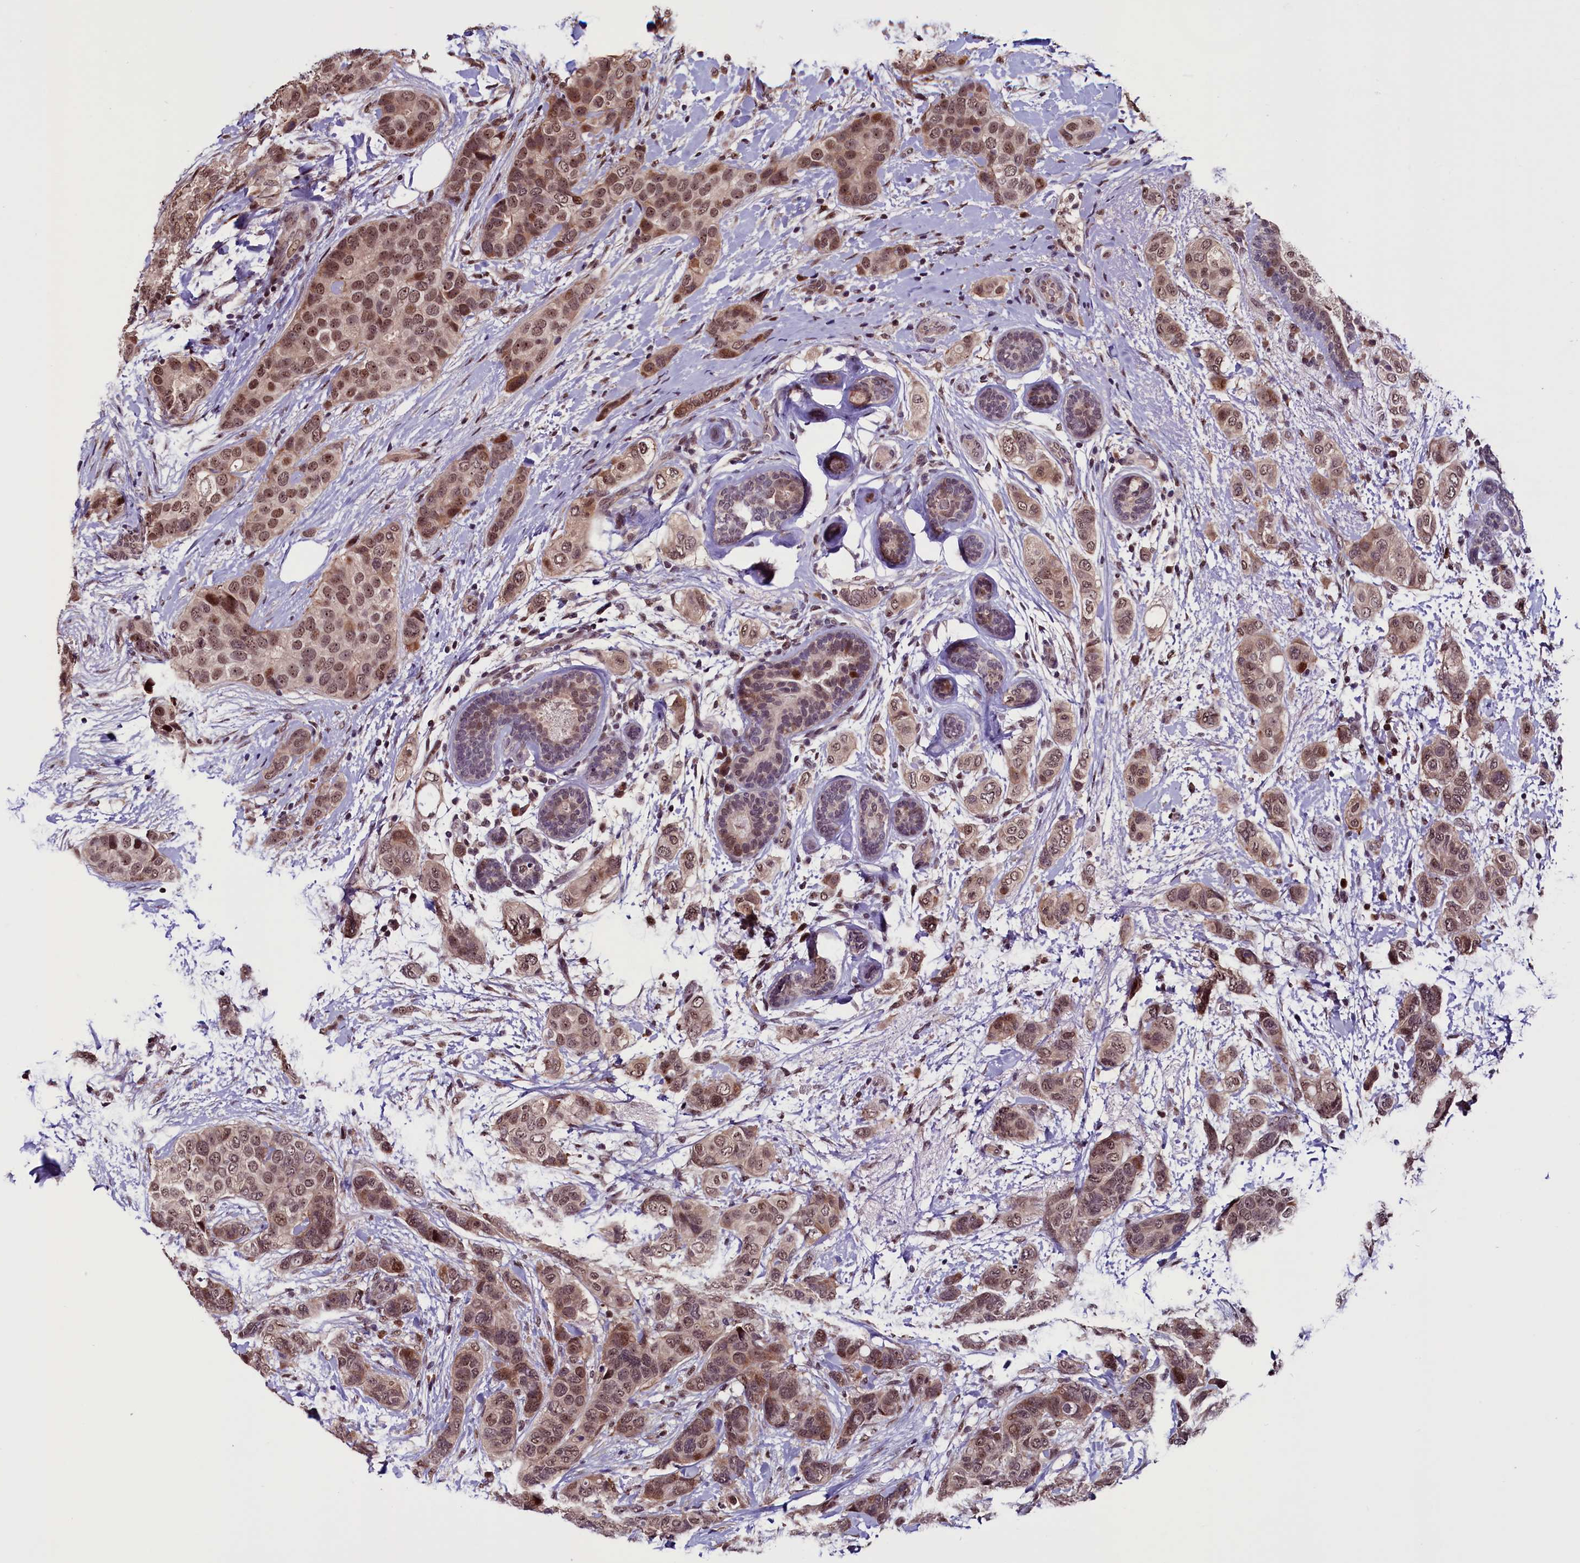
{"staining": {"intensity": "moderate", "quantity": ">75%", "location": "nuclear"}, "tissue": "breast cancer", "cell_type": "Tumor cells", "image_type": "cancer", "snomed": [{"axis": "morphology", "description": "Lobular carcinoma"}, {"axis": "topography", "description": "Breast"}], "caption": "Immunohistochemistry of human breast cancer shows medium levels of moderate nuclear expression in about >75% of tumor cells. (brown staining indicates protein expression, while blue staining denotes nuclei).", "gene": "RNMT", "patient": {"sex": "female", "age": 51}}